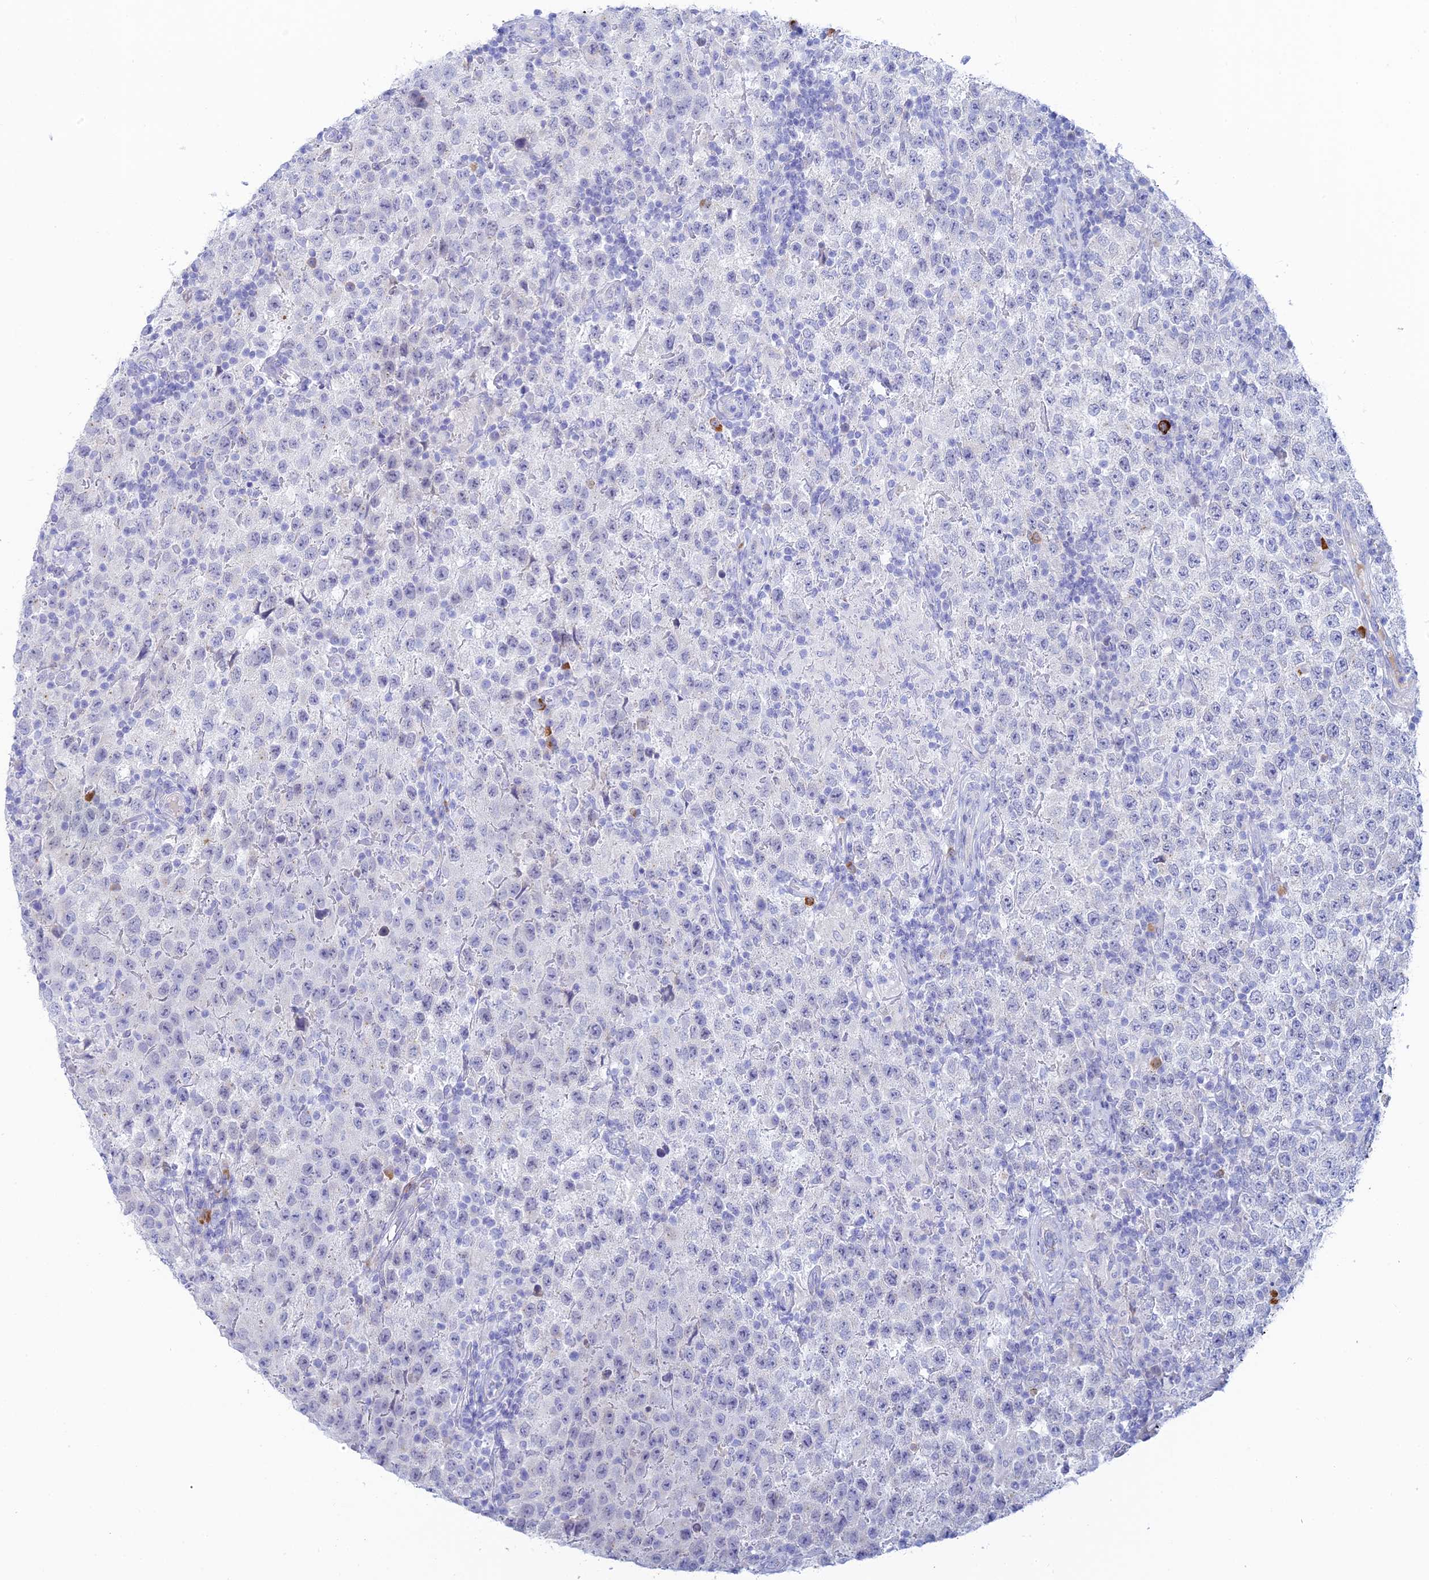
{"staining": {"intensity": "negative", "quantity": "none", "location": "none"}, "tissue": "testis cancer", "cell_type": "Tumor cells", "image_type": "cancer", "snomed": [{"axis": "morphology", "description": "Seminoma, NOS"}, {"axis": "morphology", "description": "Carcinoma, Embryonal, NOS"}, {"axis": "topography", "description": "Testis"}], "caption": "There is no significant staining in tumor cells of testis embryonal carcinoma.", "gene": "CEP152", "patient": {"sex": "male", "age": 41}}